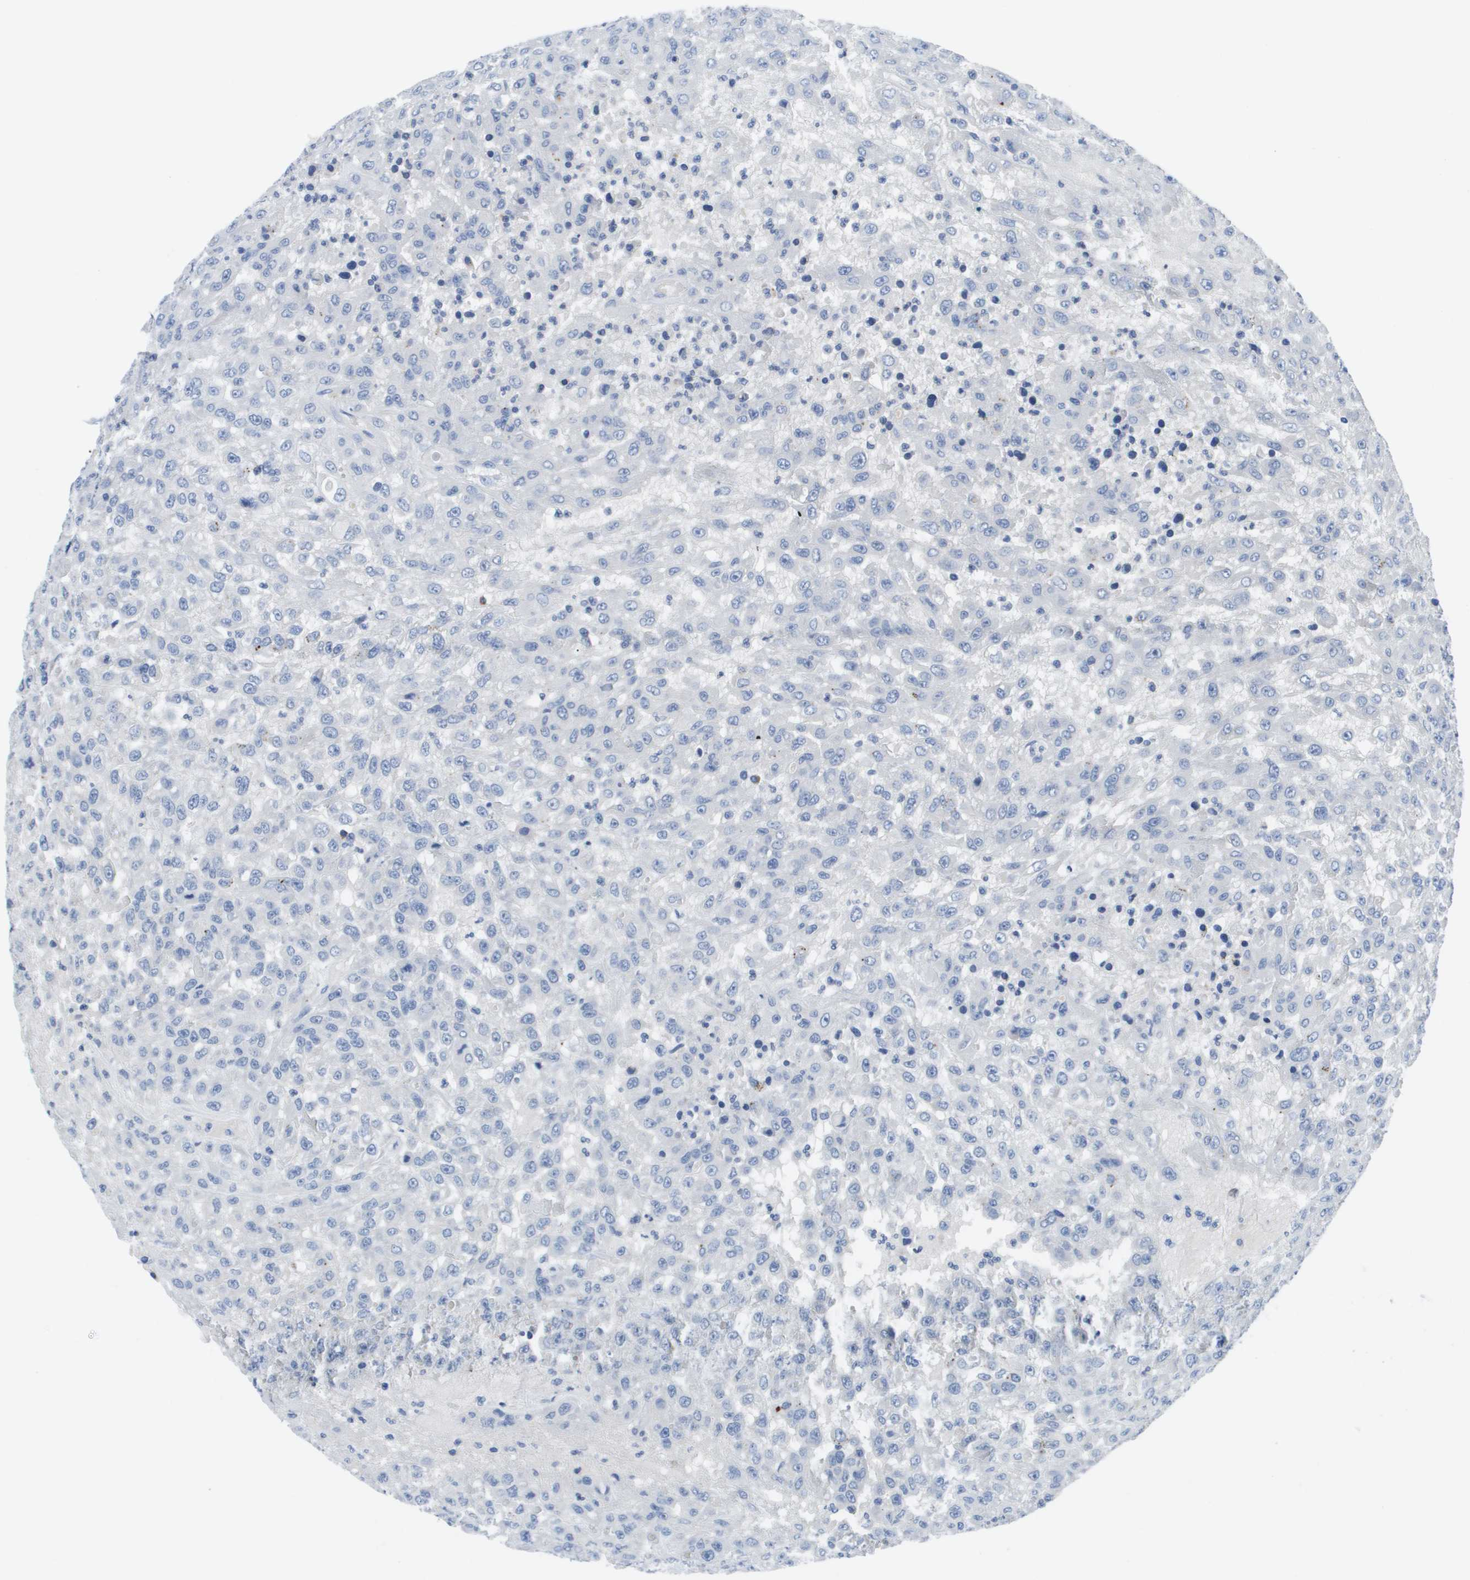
{"staining": {"intensity": "negative", "quantity": "none", "location": "none"}, "tissue": "urothelial cancer", "cell_type": "Tumor cells", "image_type": "cancer", "snomed": [{"axis": "morphology", "description": "Urothelial carcinoma, High grade"}, {"axis": "topography", "description": "Urinary bladder"}], "caption": "Immunohistochemistry (IHC) photomicrograph of high-grade urothelial carcinoma stained for a protein (brown), which displays no expression in tumor cells. Nuclei are stained in blue.", "gene": "MS4A1", "patient": {"sex": "male", "age": 46}}